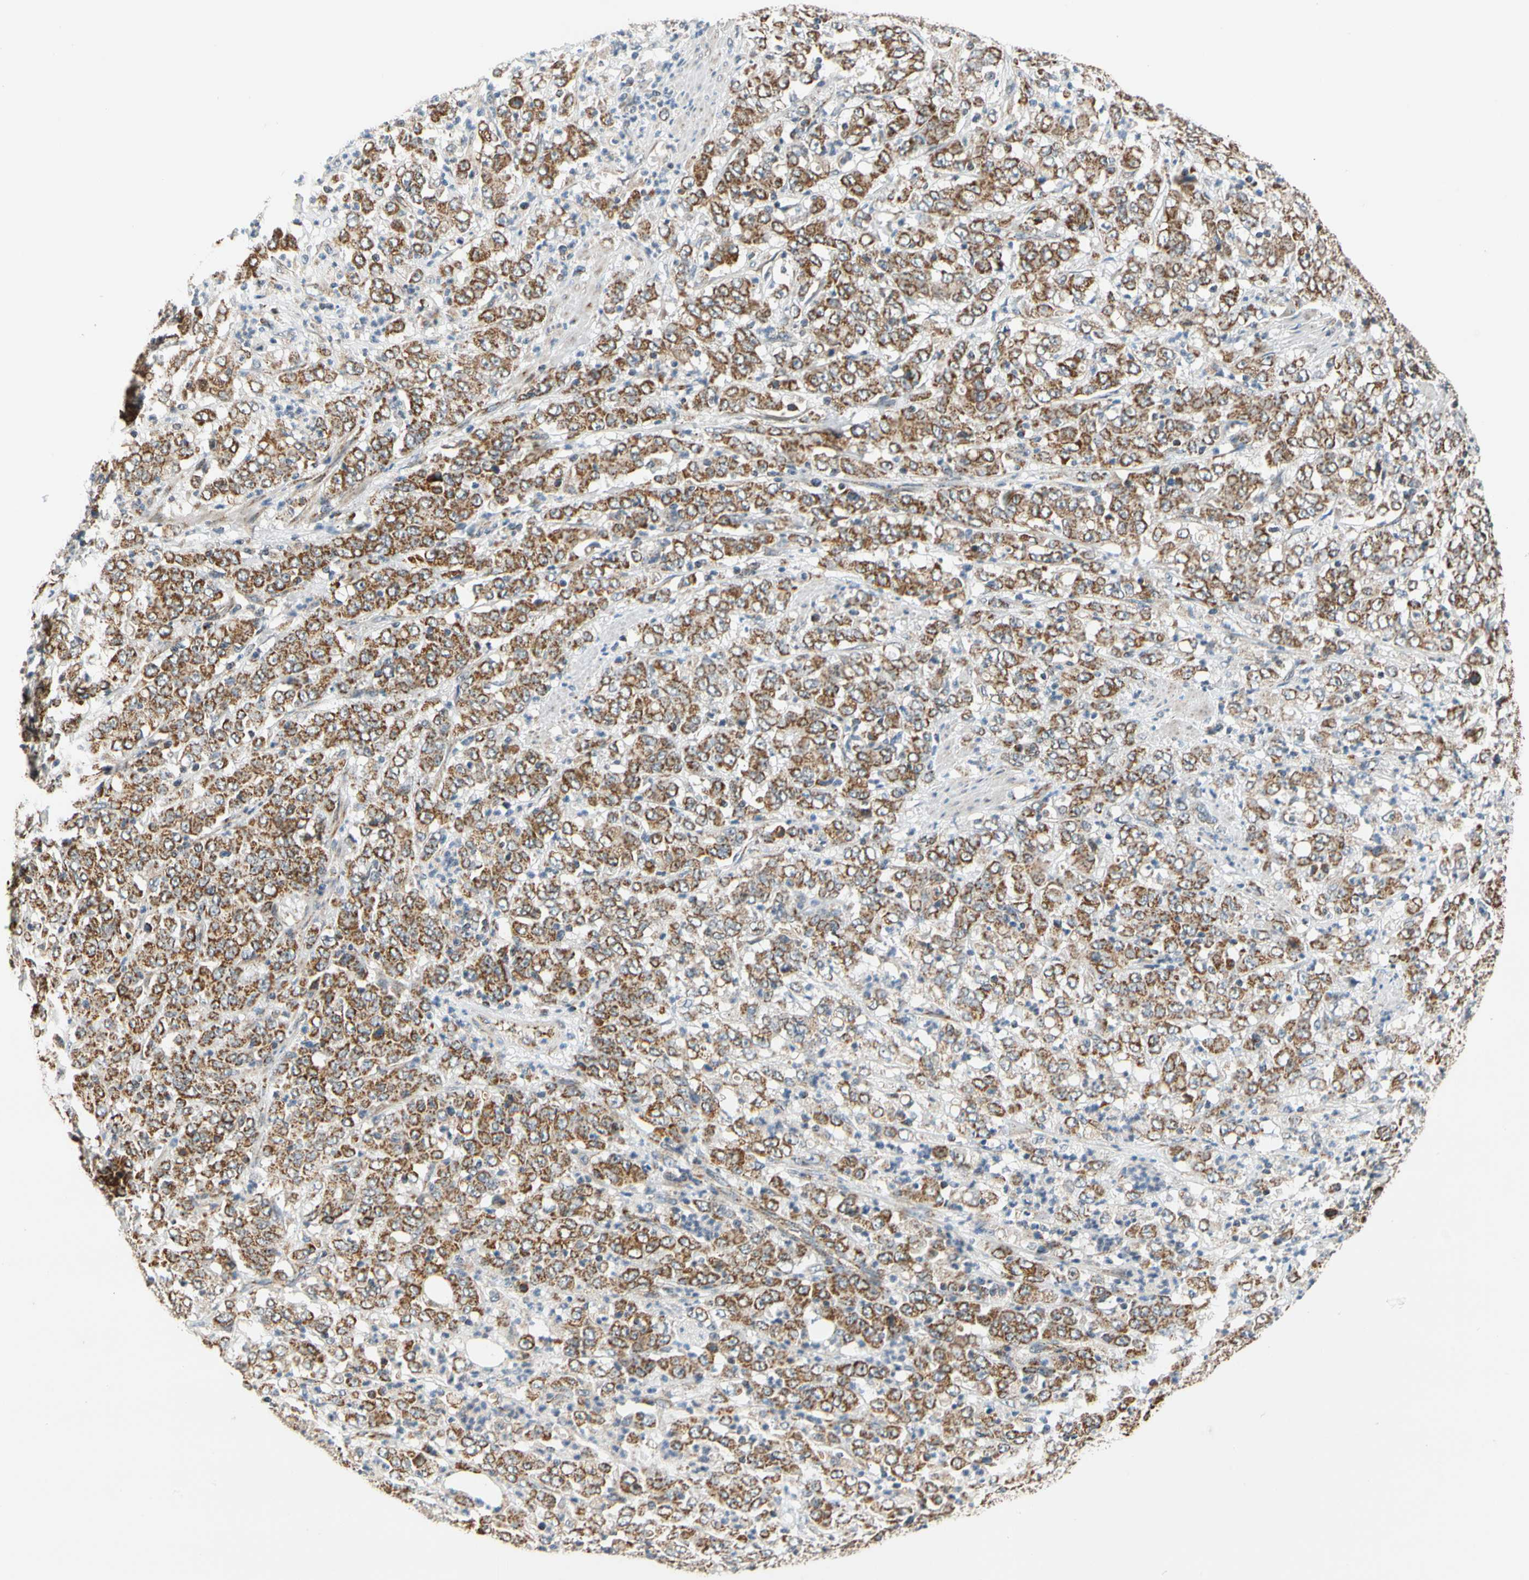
{"staining": {"intensity": "strong", "quantity": ">75%", "location": "cytoplasmic/membranous"}, "tissue": "stomach cancer", "cell_type": "Tumor cells", "image_type": "cancer", "snomed": [{"axis": "morphology", "description": "Adenocarcinoma, NOS"}, {"axis": "topography", "description": "Stomach, lower"}], "caption": "IHC micrograph of human stomach adenocarcinoma stained for a protein (brown), which reveals high levels of strong cytoplasmic/membranous positivity in about >75% of tumor cells.", "gene": "KHDC4", "patient": {"sex": "female", "age": 71}}